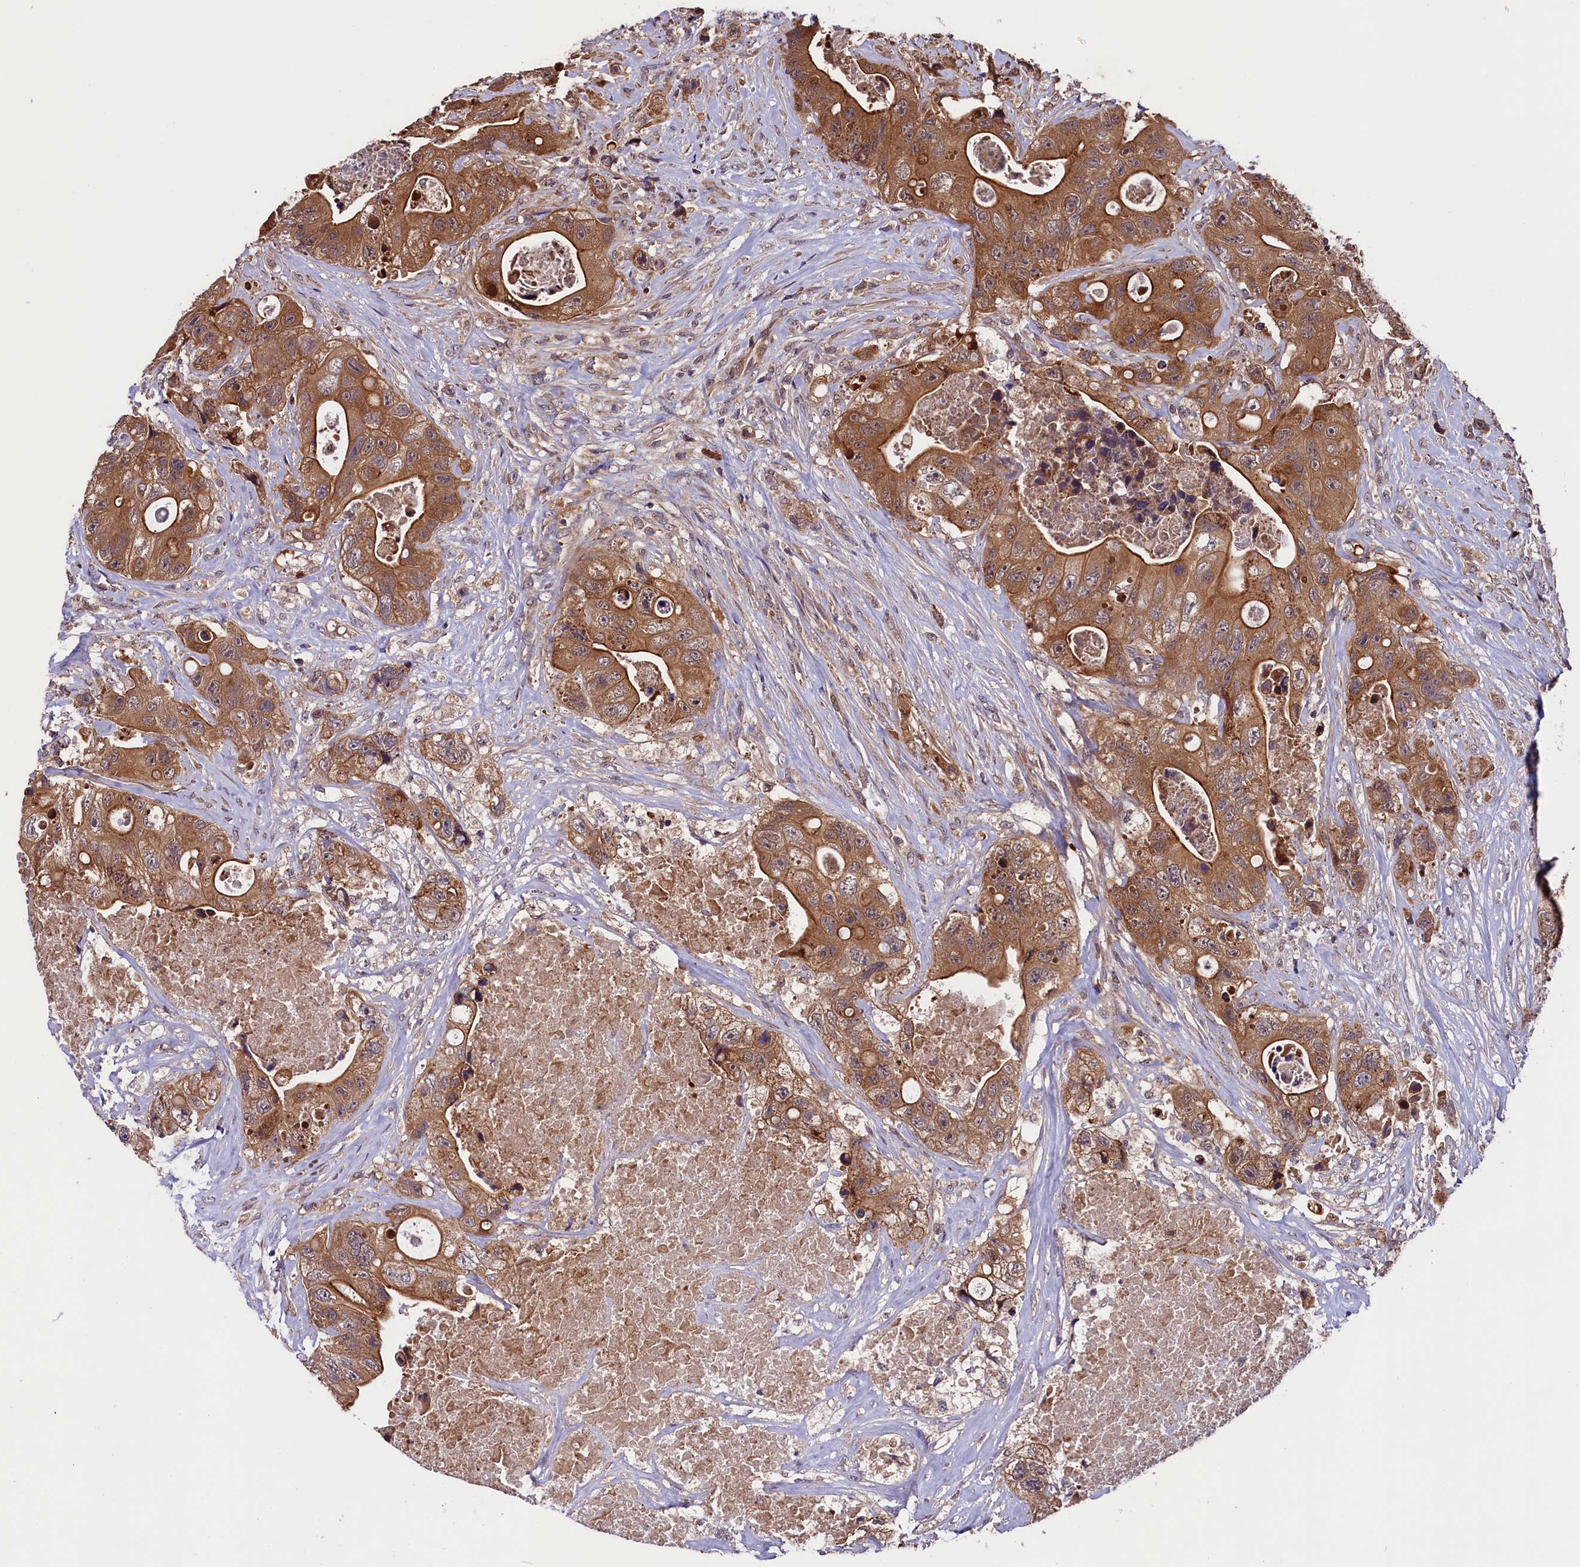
{"staining": {"intensity": "moderate", "quantity": ">75%", "location": "cytoplasmic/membranous"}, "tissue": "colorectal cancer", "cell_type": "Tumor cells", "image_type": "cancer", "snomed": [{"axis": "morphology", "description": "Adenocarcinoma, NOS"}, {"axis": "topography", "description": "Colon"}], "caption": "Human colorectal adenocarcinoma stained for a protein (brown) reveals moderate cytoplasmic/membranous positive positivity in about >75% of tumor cells.", "gene": "DOHH", "patient": {"sex": "female", "age": 46}}